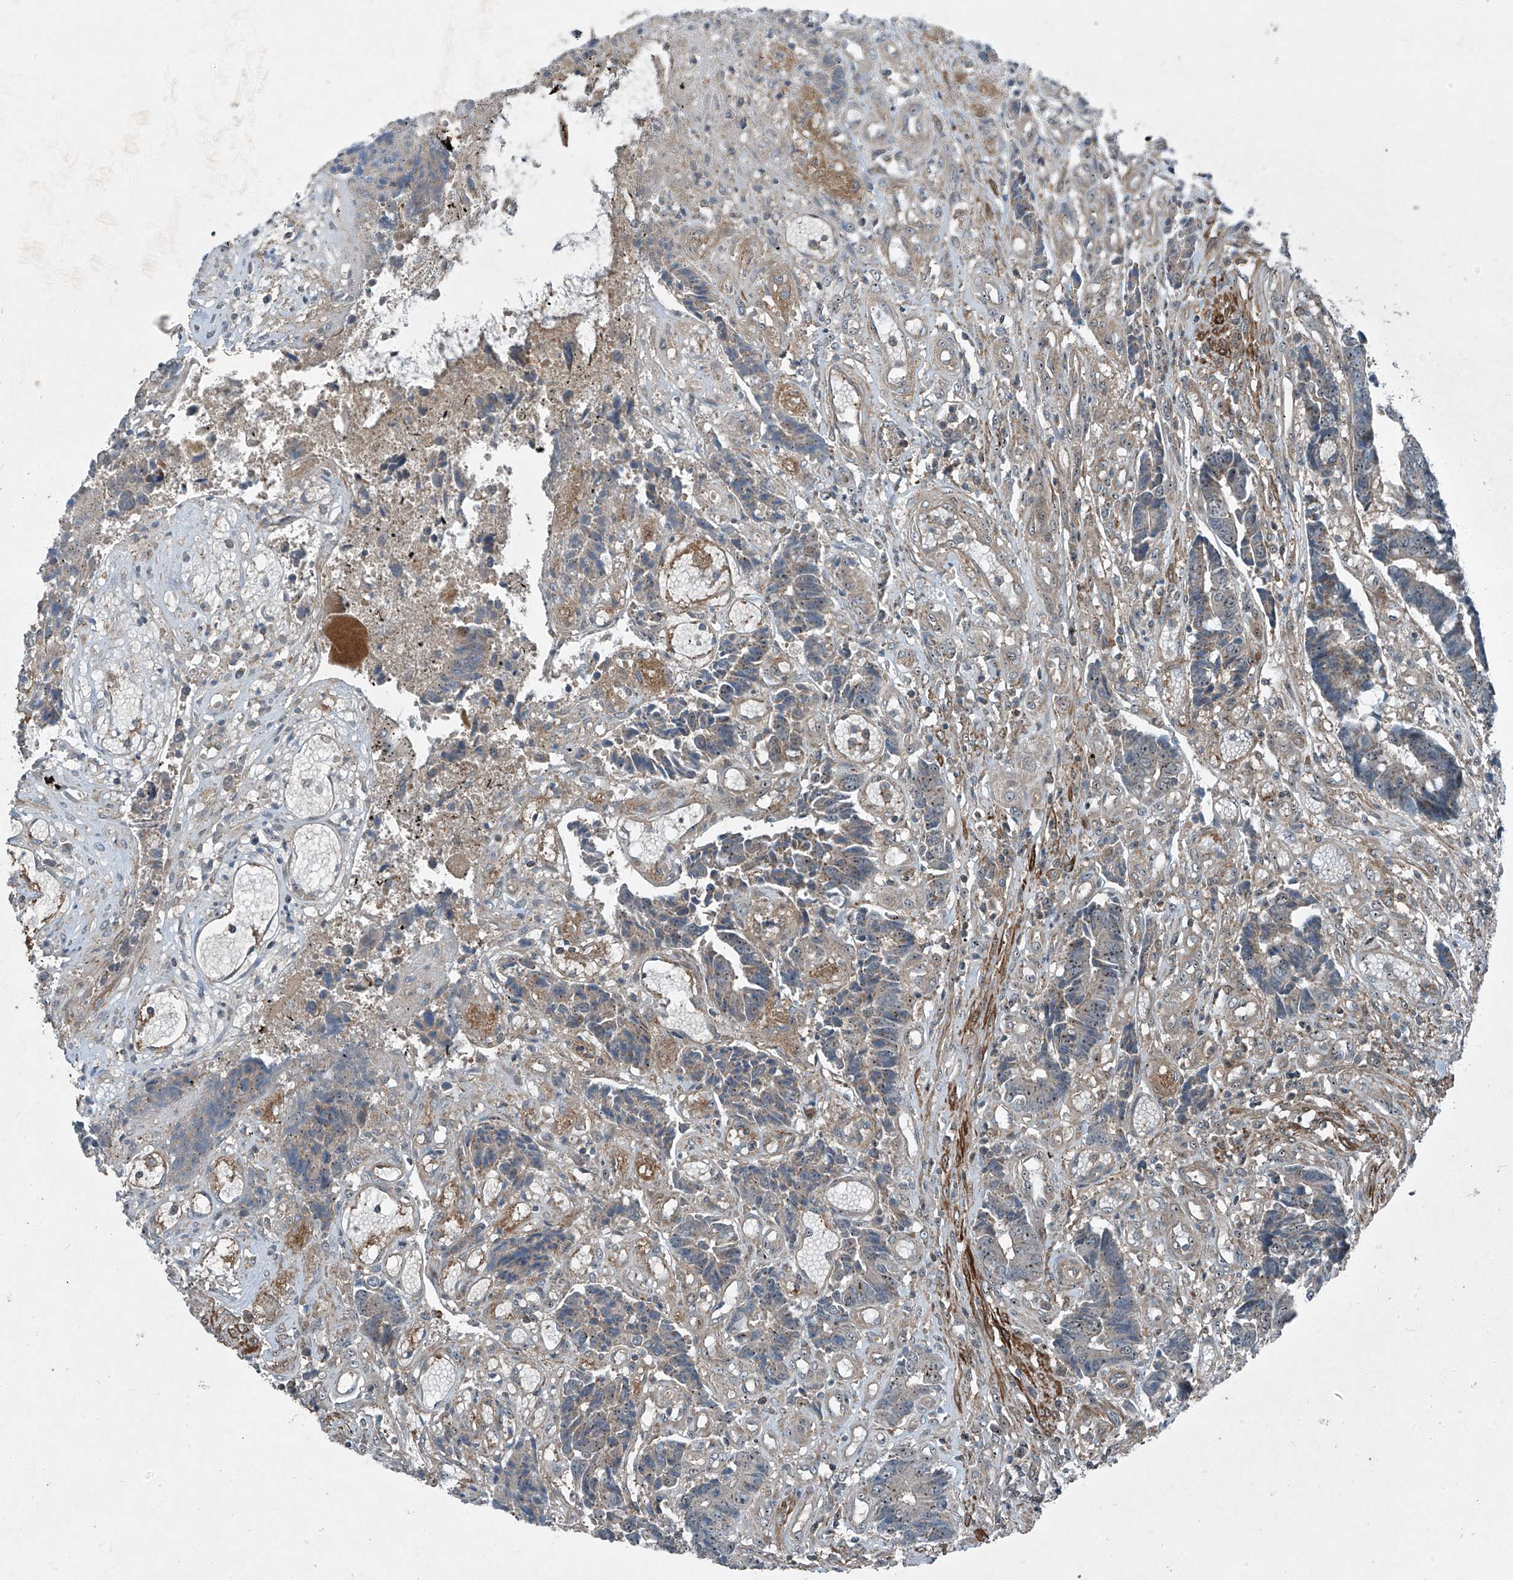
{"staining": {"intensity": "weak", "quantity": "25%-75%", "location": "nuclear"}, "tissue": "colorectal cancer", "cell_type": "Tumor cells", "image_type": "cancer", "snomed": [{"axis": "morphology", "description": "Adenocarcinoma, NOS"}, {"axis": "topography", "description": "Rectum"}], "caption": "Human colorectal cancer (adenocarcinoma) stained for a protein (brown) demonstrates weak nuclear positive expression in approximately 25%-75% of tumor cells.", "gene": "PPCS", "patient": {"sex": "male", "age": 84}}